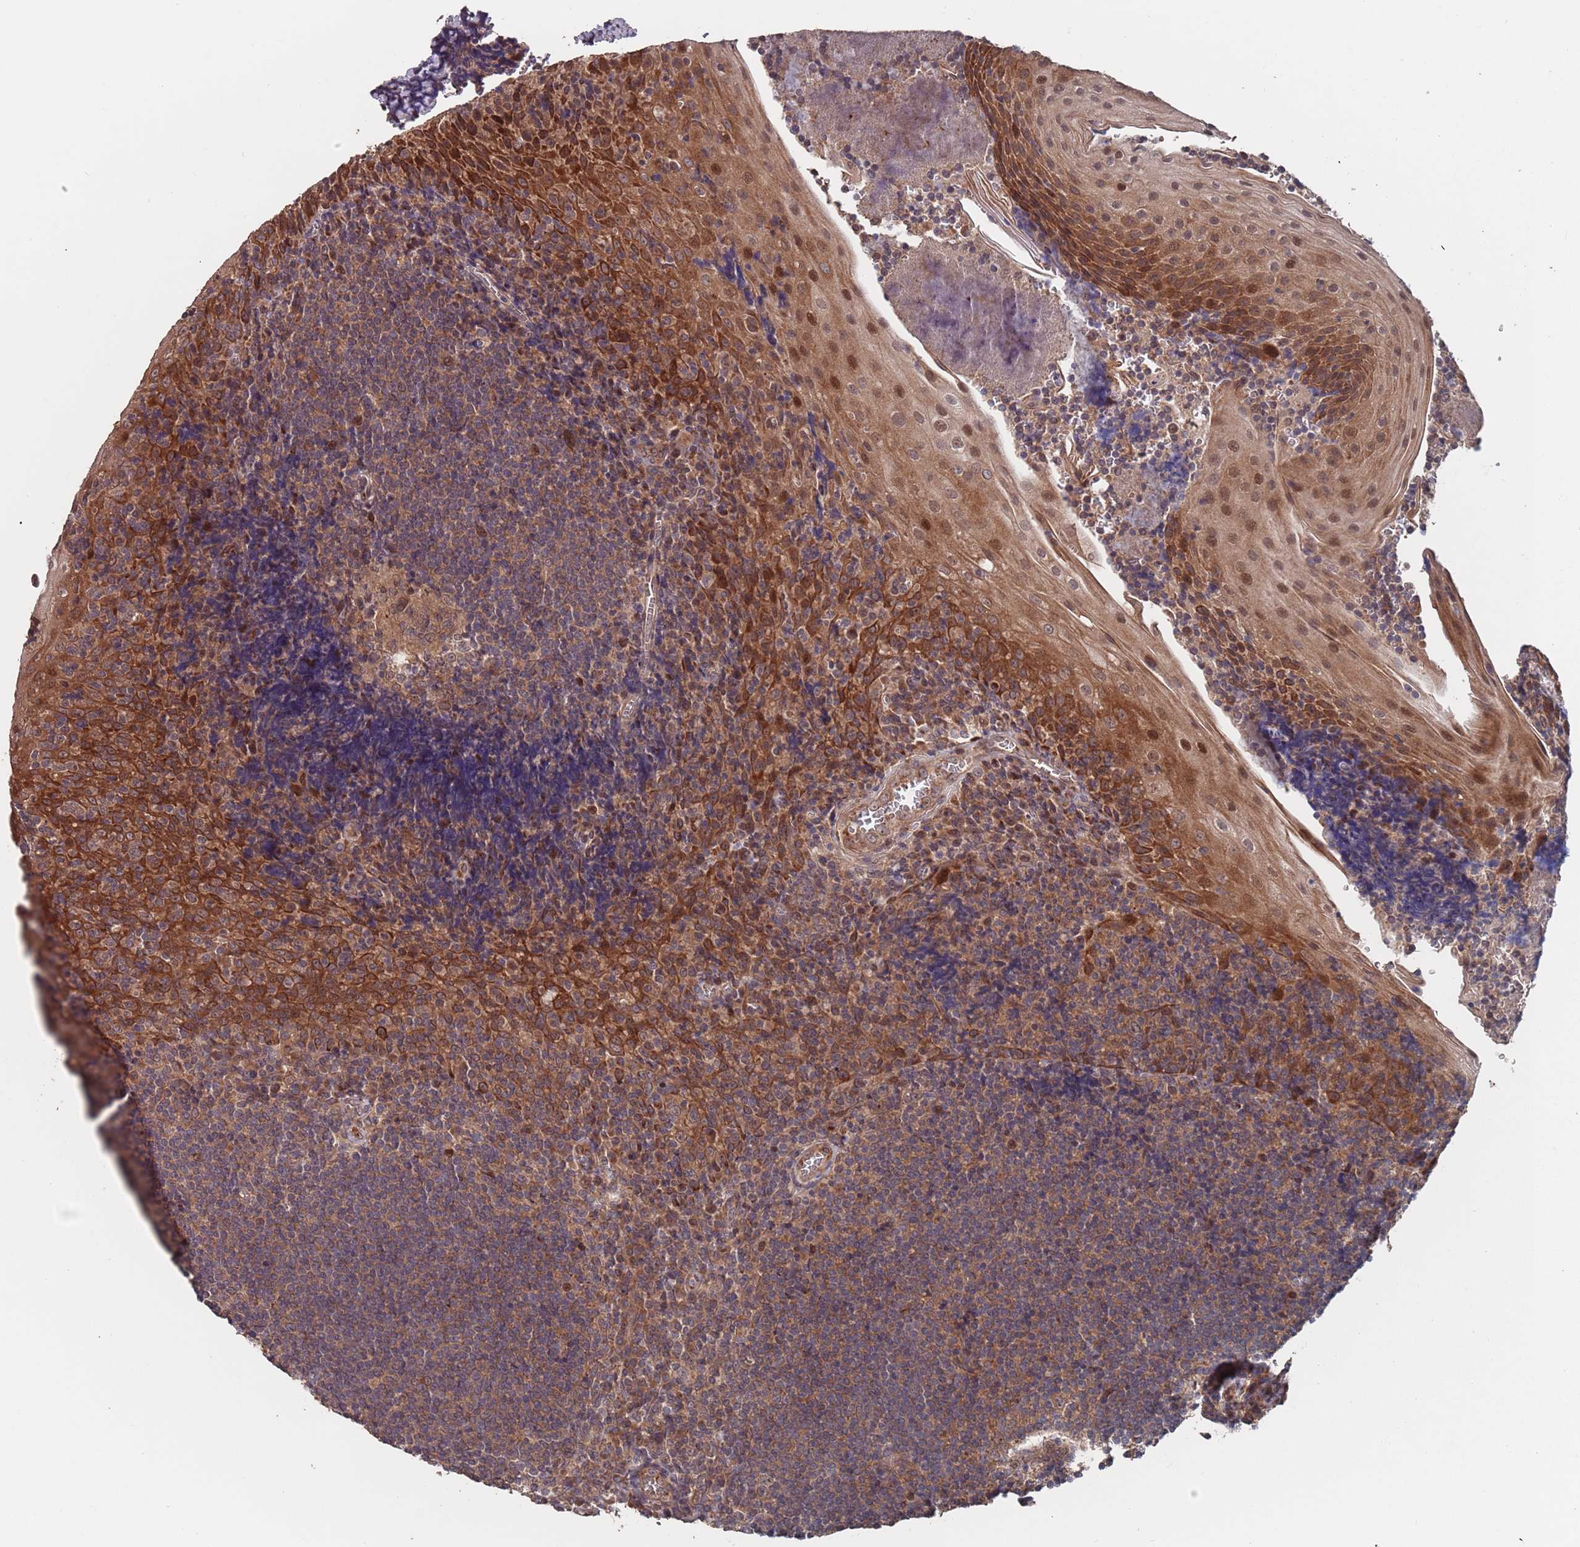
{"staining": {"intensity": "weak", "quantity": ">75%", "location": "cytoplasmic/membranous"}, "tissue": "tonsil", "cell_type": "Germinal center cells", "image_type": "normal", "snomed": [{"axis": "morphology", "description": "Normal tissue, NOS"}, {"axis": "topography", "description": "Tonsil"}], "caption": "Tonsil stained with a brown dye displays weak cytoplasmic/membranous positive staining in approximately >75% of germinal center cells.", "gene": "UNC45A", "patient": {"sex": "male", "age": 27}}